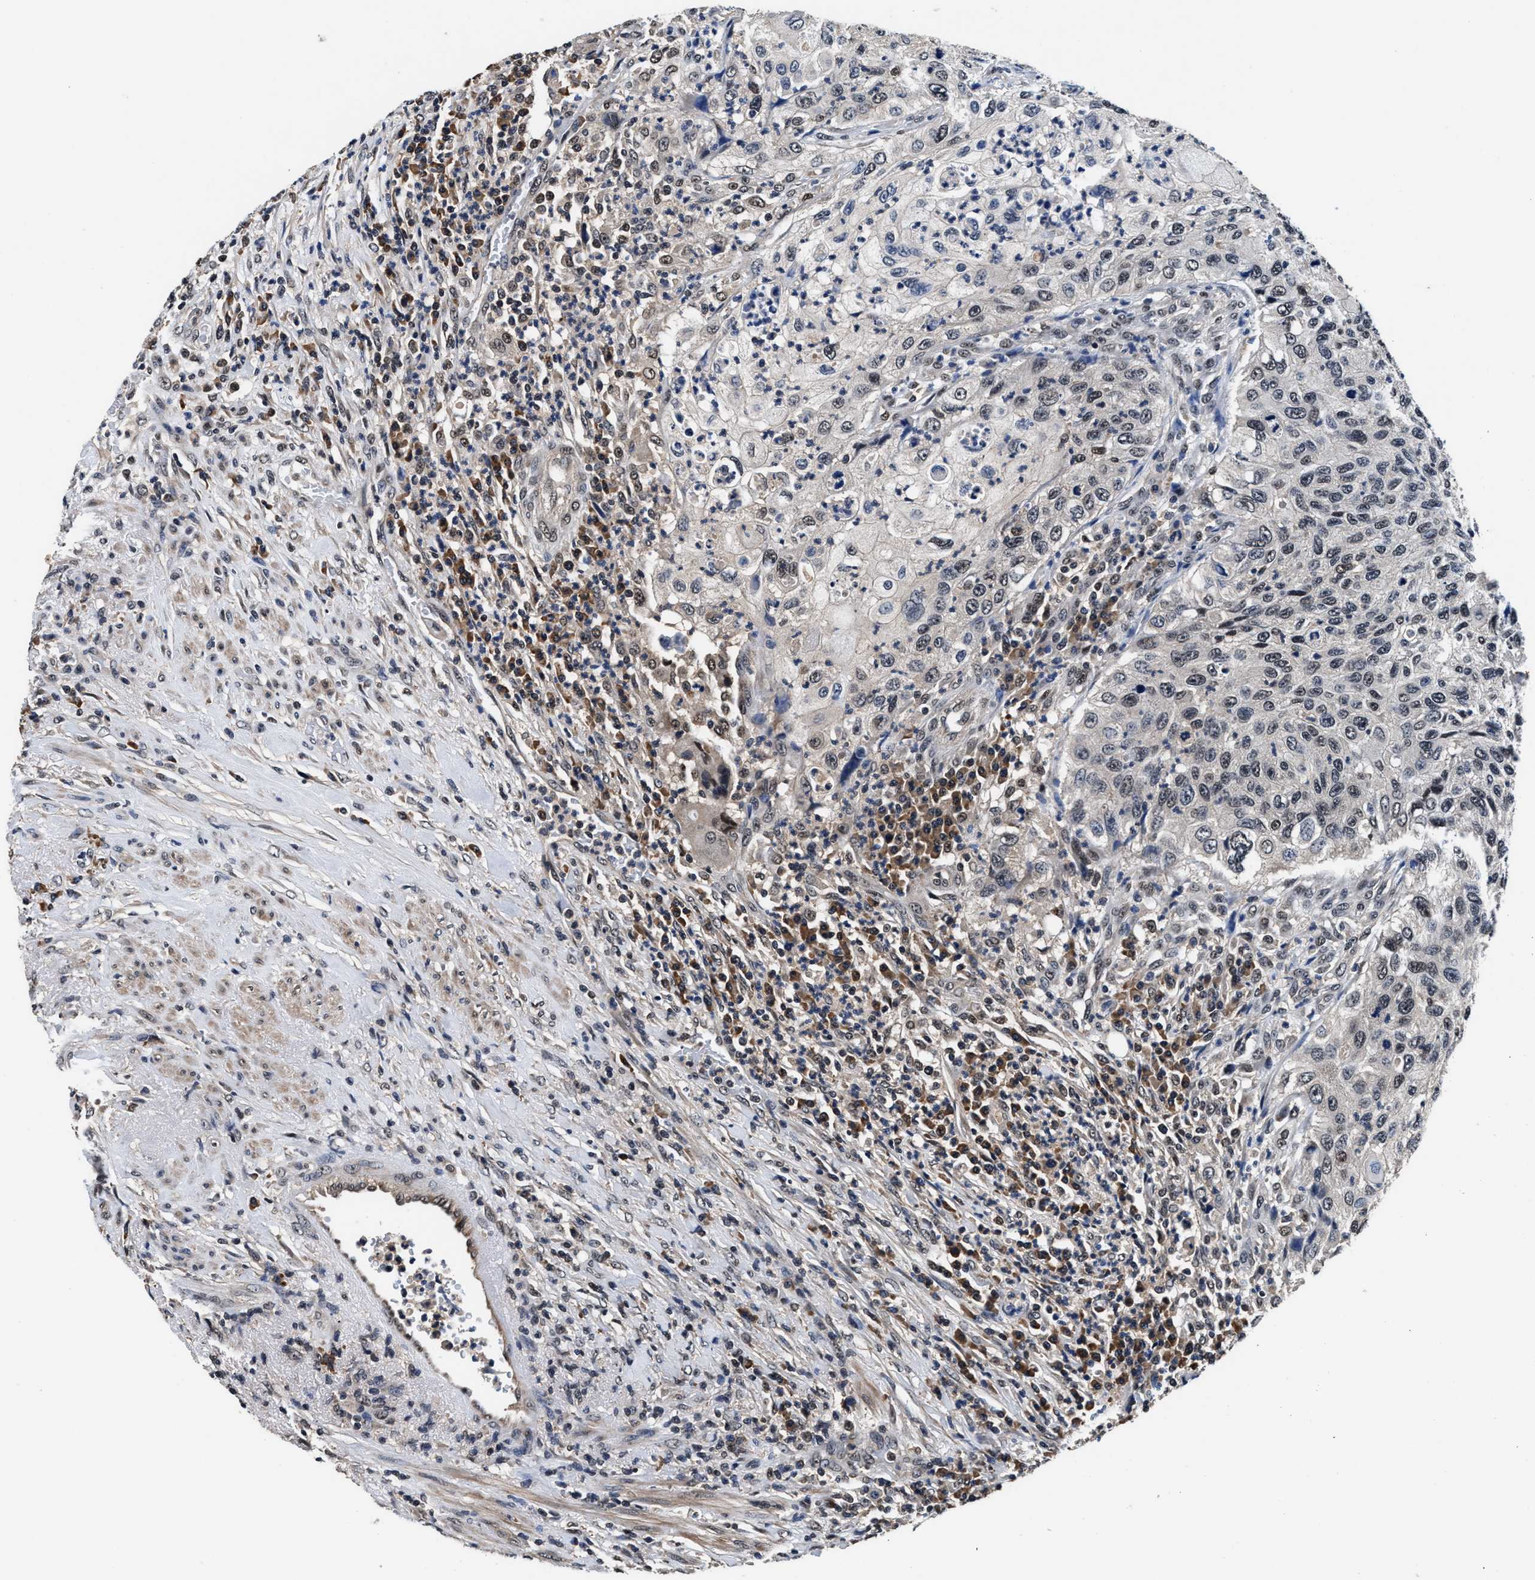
{"staining": {"intensity": "weak", "quantity": "<25%", "location": "nuclear"}, "tissue": "urothelial cancer", "cell_type": "Tumor cells", "image_type": "cancer", "snomed": [{"axis": "morphology", "description": "Urothelial carcinoma, High grade"}, {"axis": "topography", "description": "Urinary bladder"}], "caption": "High power microscopy photomicrograph of an IHC histopathology image of high-grade urothelial carcinoma, revealing no significant staining in tumor cells.", "gene": "USP16", "patient": {"sex": "female", "age": 60}}